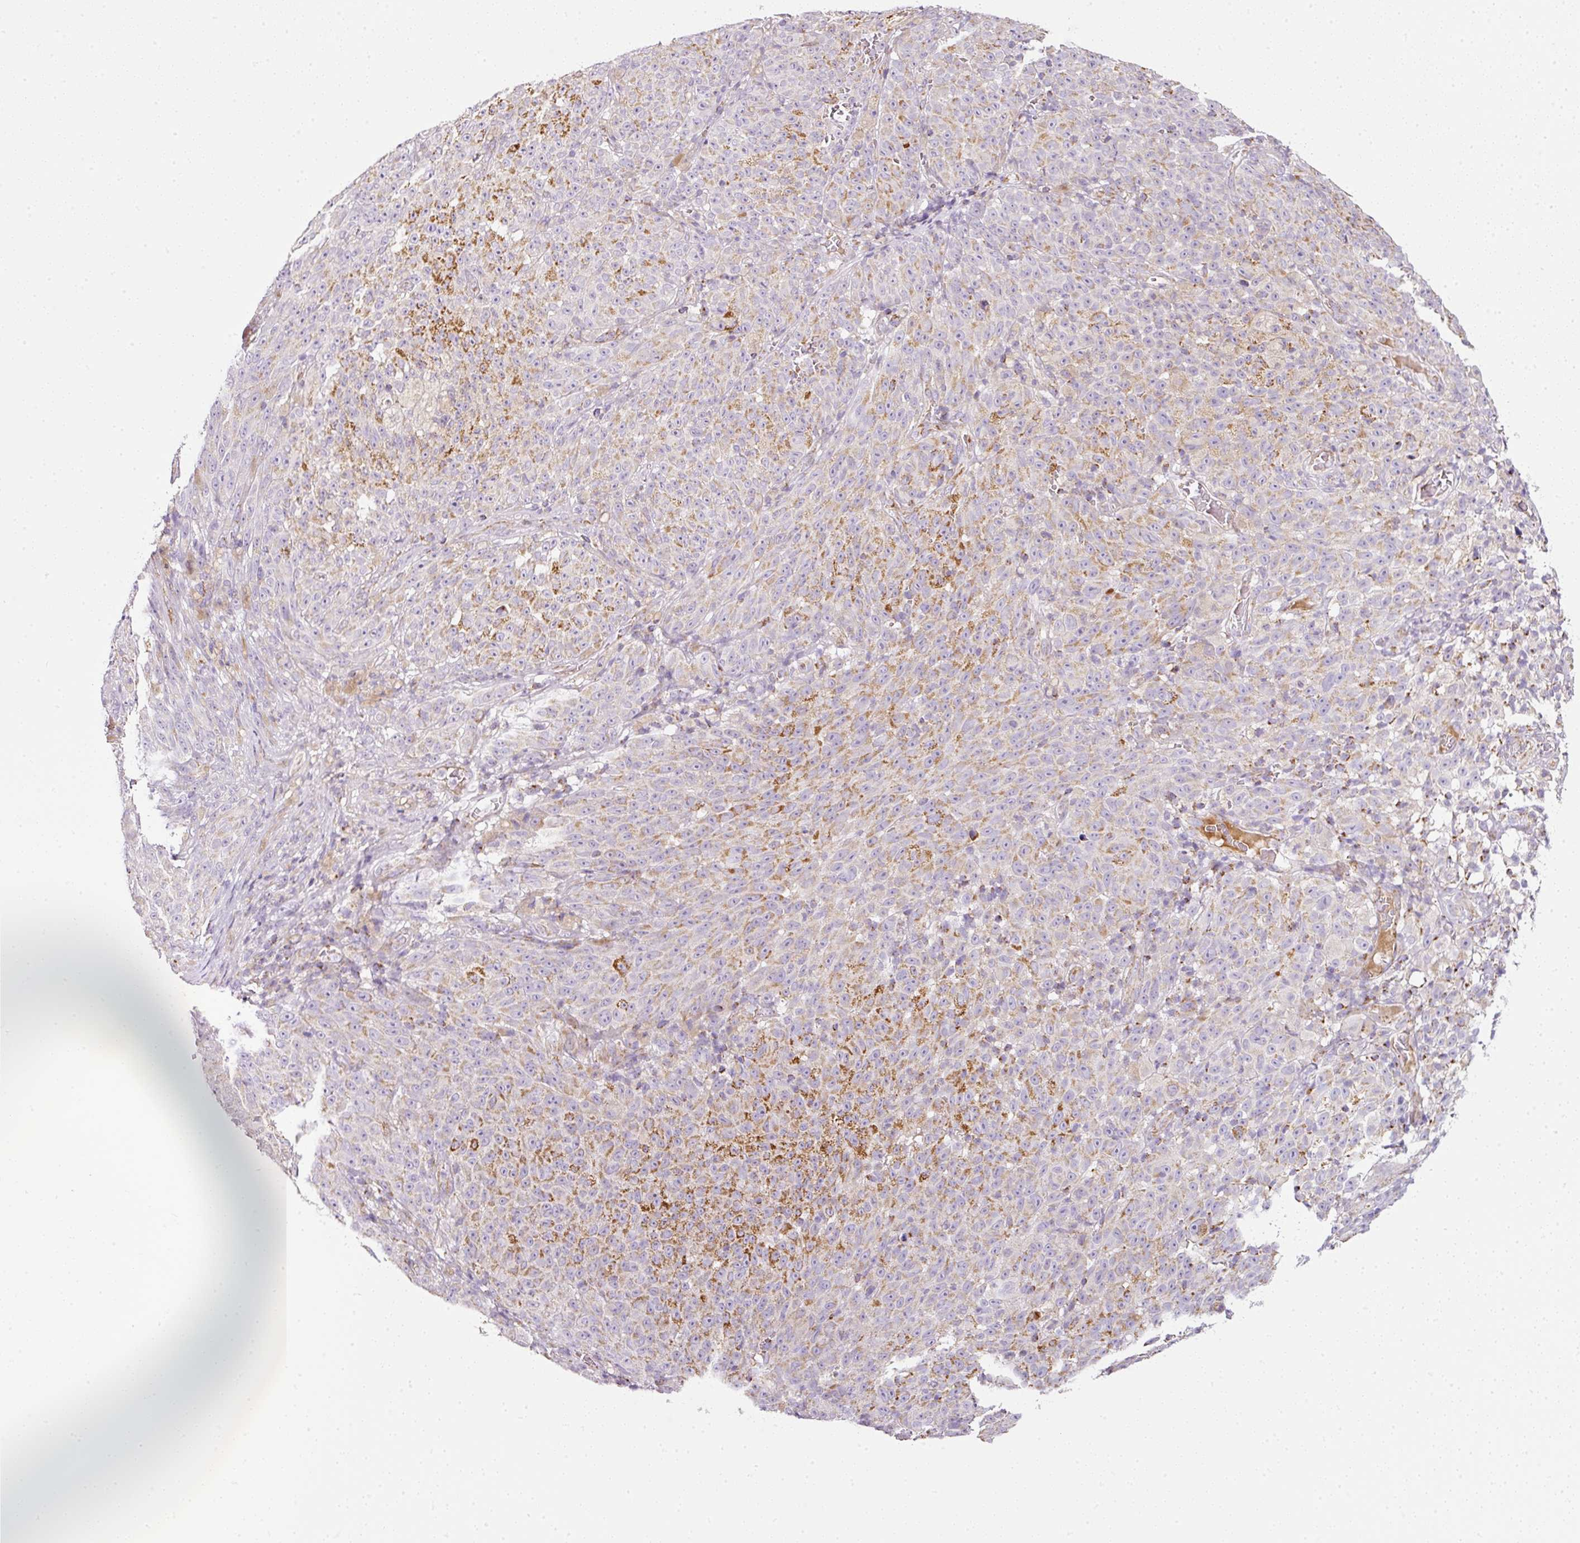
{"staining": {"intensity": "moderate", "quantity": "25%-75%", "location": "cytoplasmic/membranous"}, "tissue": "melanoma", "cell_type": "Tumor cells", "image_type": "cancer", "snomed": [{"axis": "morphology", "description": "Malignant melanoma, NOS"}, {"axis": "topography", "description": "Skin"}], "caption": "Immunohistochemistry image of melanoma stained for a protein (brown), which demonstrates medium levels of moderate cytoplasmic/membranous expression in approximately 25%-75% of tumor cells.", "gene": "SDHA", "patient": {"sex": "female", "age": 82}}